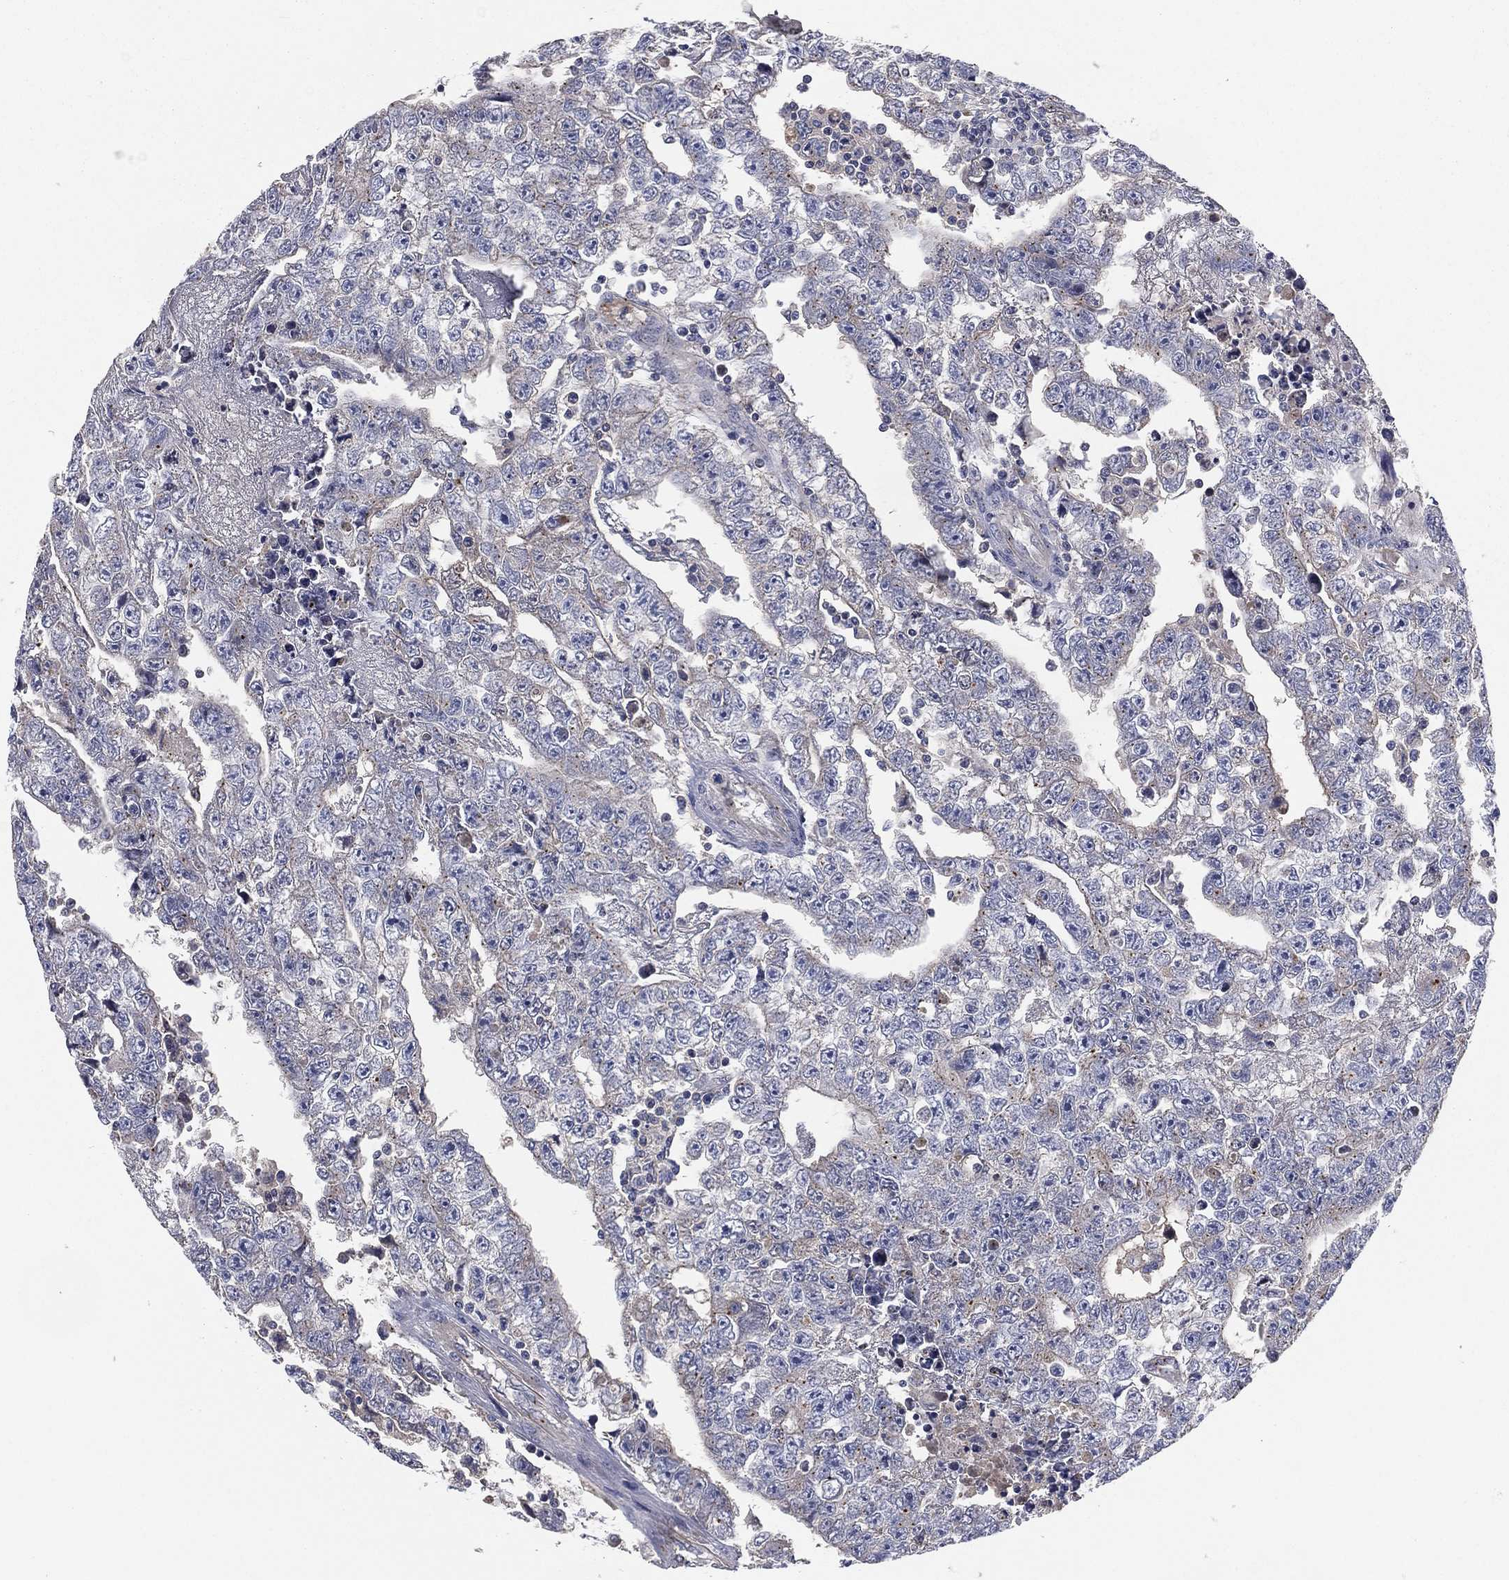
{"staining": {"intensity": "negative", "quantity": "none", "location": "none"}, "tissue": "testis cancer", "cell_type": "Tumor cells", "image_type": "cancer", "snomed": [{"axis": "morphology", "description": "Carcinoma, Embryonal, NOS"}, {"axis": "topography", "description": "Testis"}], "caption": "Immunohistochemistry photomicrograph of human testis cancer (embryonal carcinoma) stained for a protein (brown), which demonstrates no staining in tumor cells.", "gene": "CROCC", "patient": {"sex": "male", "age": 25}}